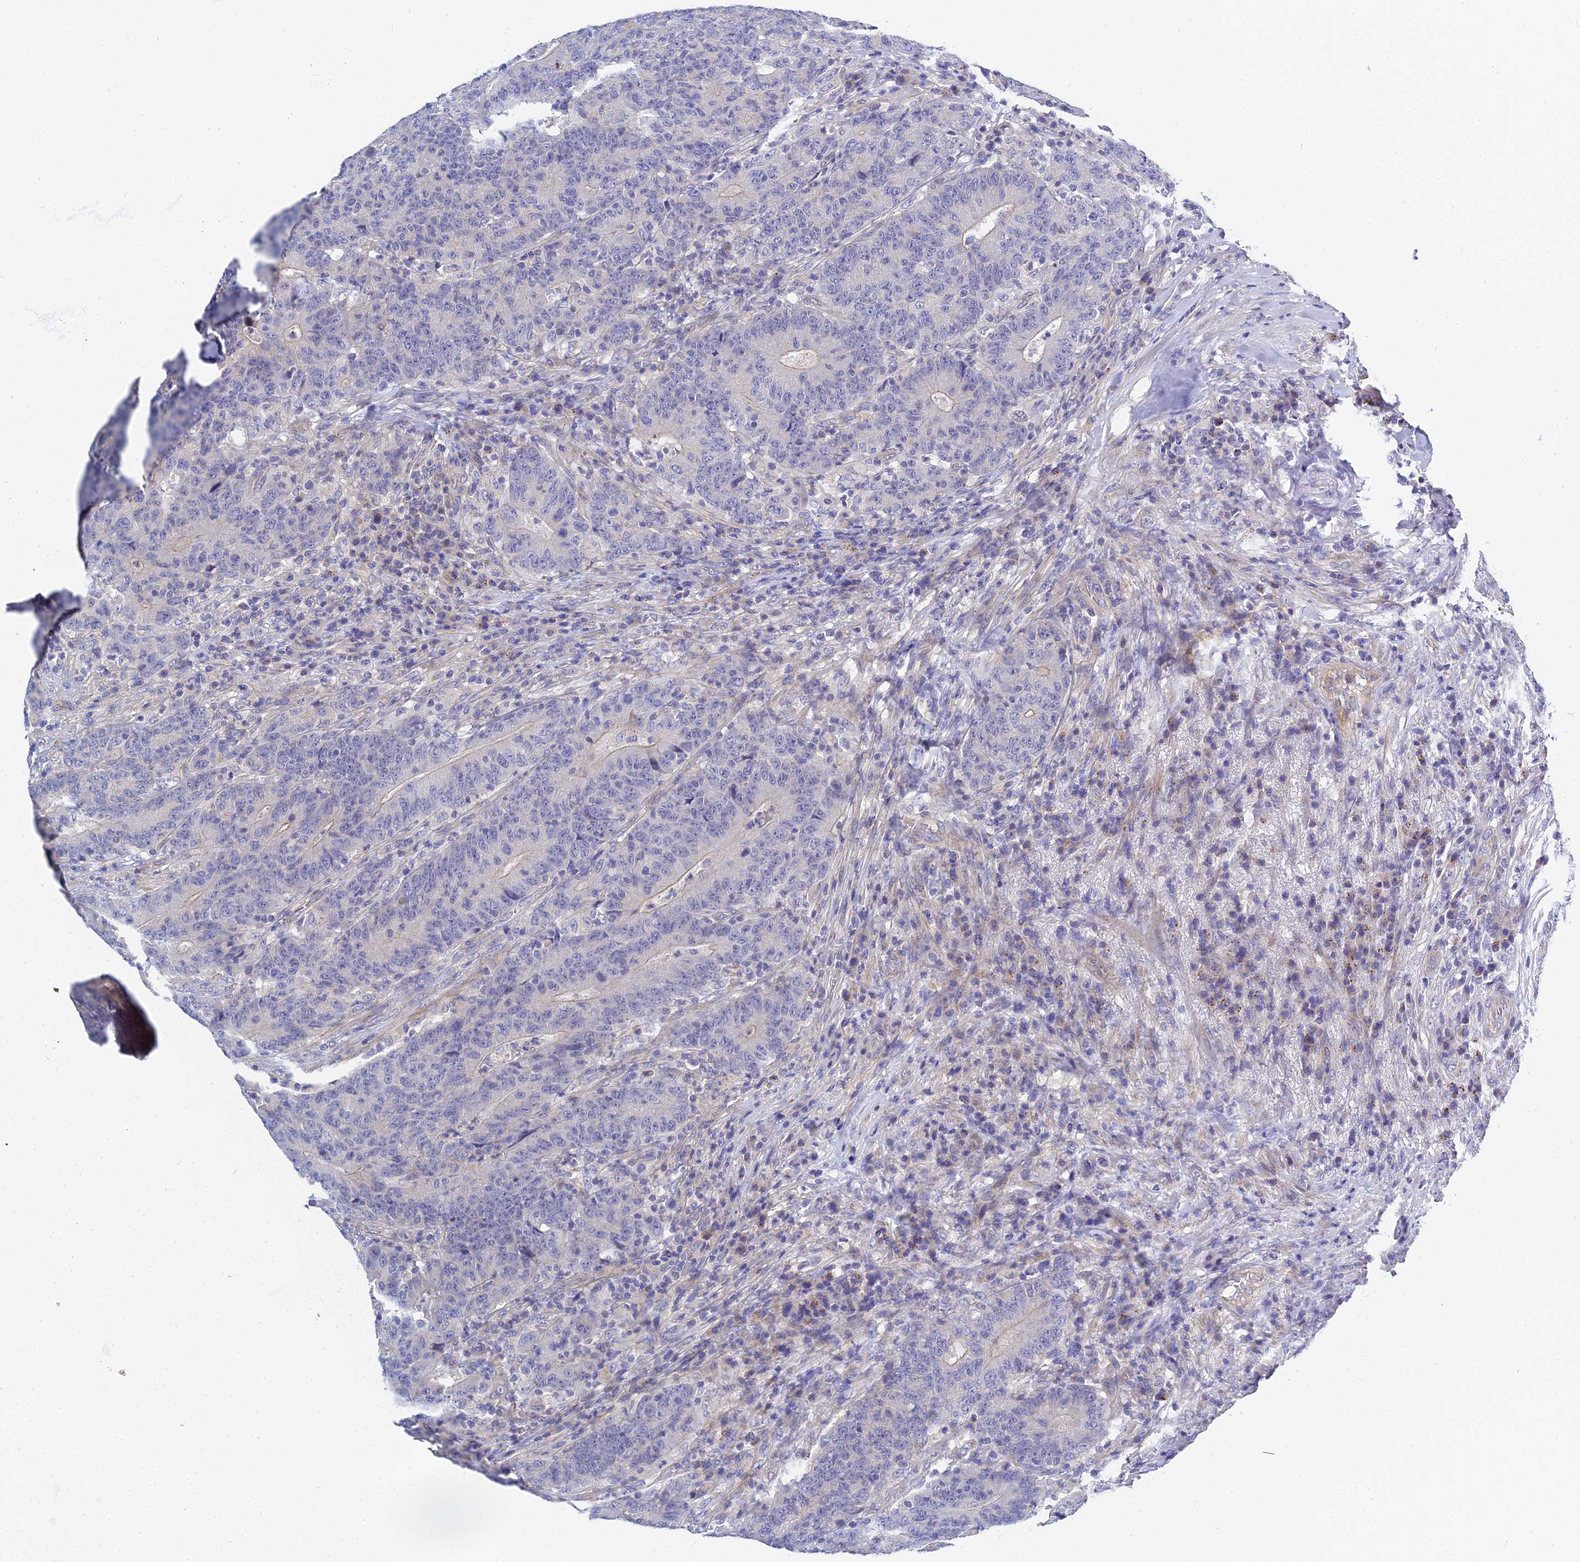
{"staining": {"intensity": "negative", "quantity": "none", "location": "none"}, "tissue": "colorectal cancer", "cell_type": "Tumor cells", "image_type": "cancer", "snomed": [{"axis": "morphology", "description": "Normal tissue, NOS"}, {"axis": "morphology", "description": "Adenocarcinoma, NOS"}, {"axis": "topography", "description": "Colon"}], "caption": "Micrograph shows no significant protein positivity in tumor cells of adenocarcinoma (colorectal).", "gene": "APOBEC3H", "patient": {"sex": "female", "age": 75}}